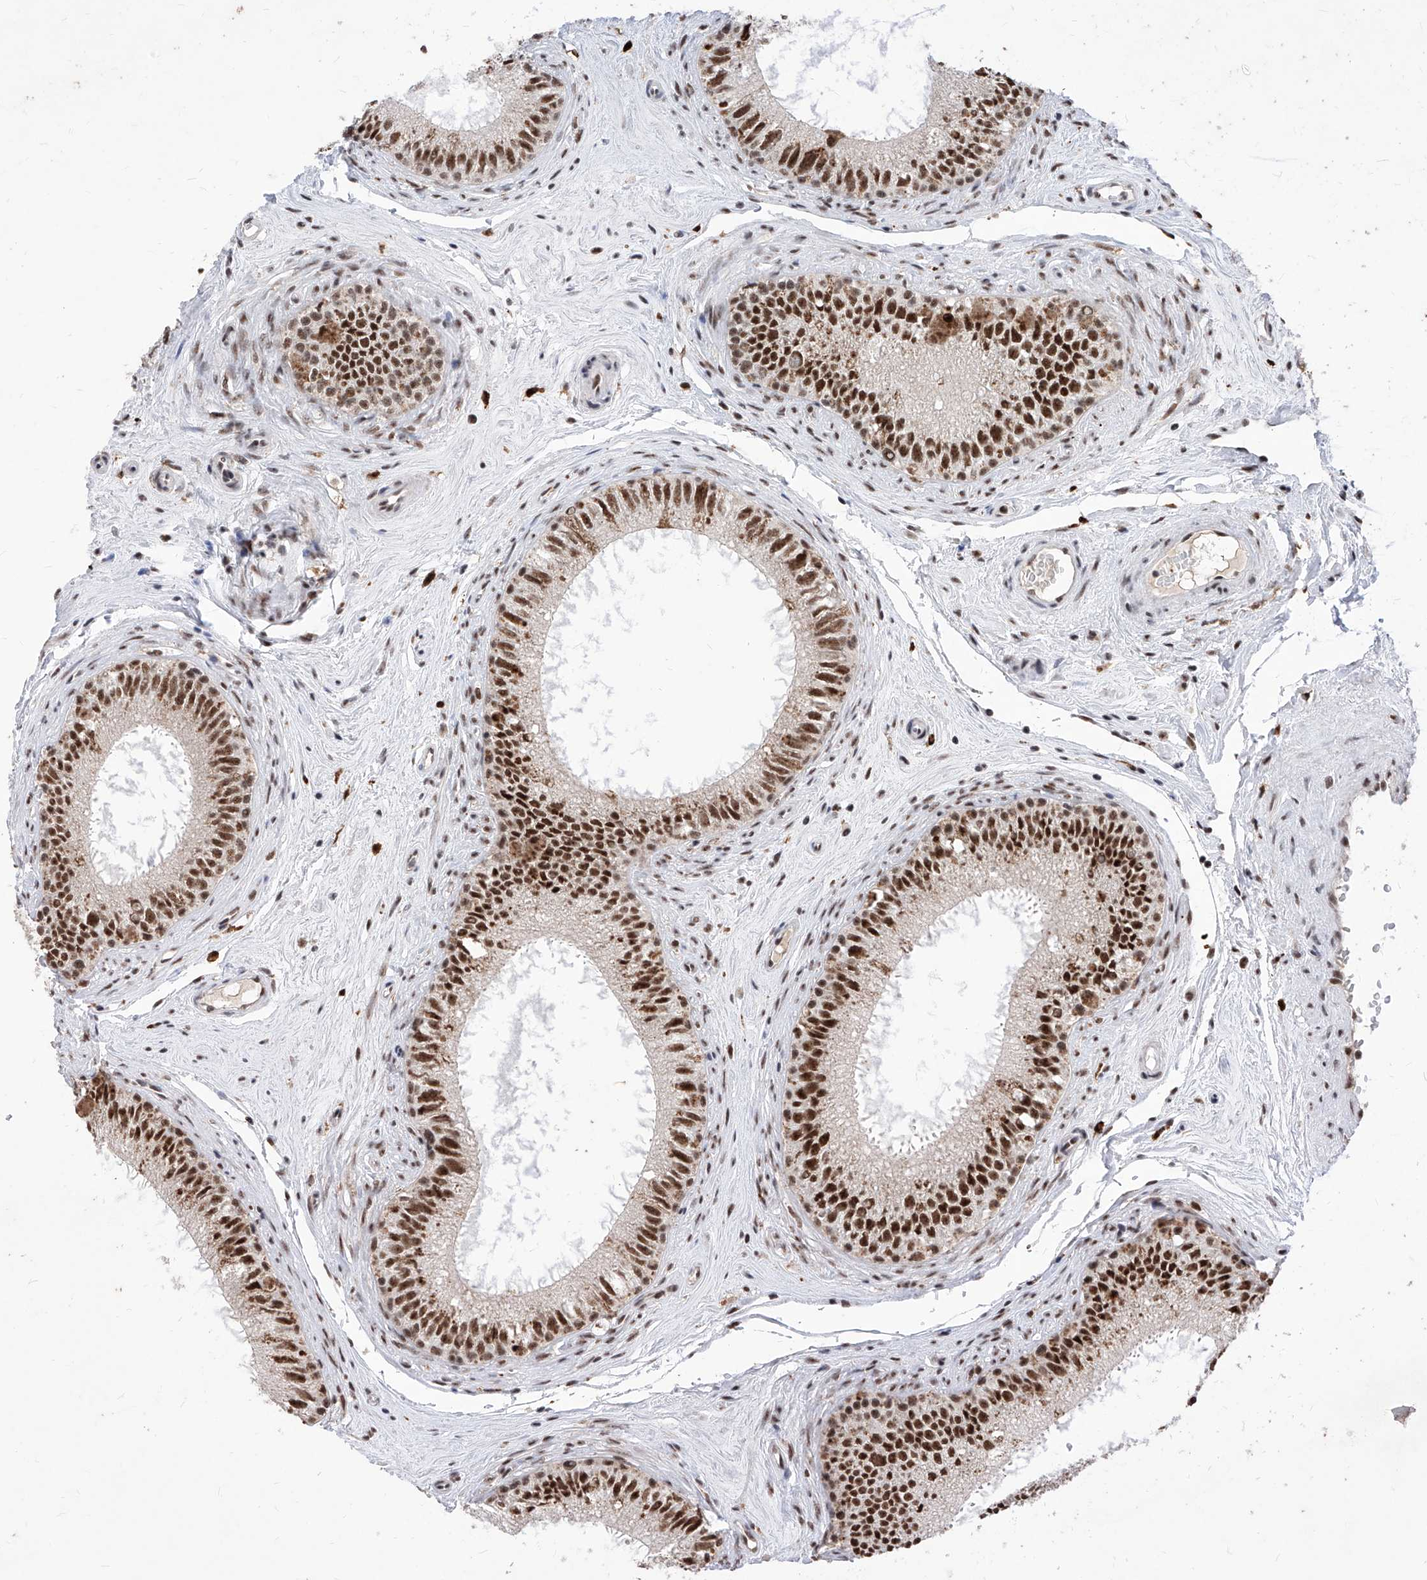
{"staining": {"intensity": "strong", "quantity": ">75%", "location": "nuclear"}, "tissue": "epididymis", "cell_type": "Glandular cells", "image_type": "normal", "snomed": [{"axis": "morphology", "description": "Normal tissue, NOS"}, {"axis": "topography", "description": "Epididymis"}], "caption": "Normal epididymis shows strong nuclear staining in about >75% of glandular cells.", "gene": "PHF5A", "patient": {"sex": "male", "age": 71}}